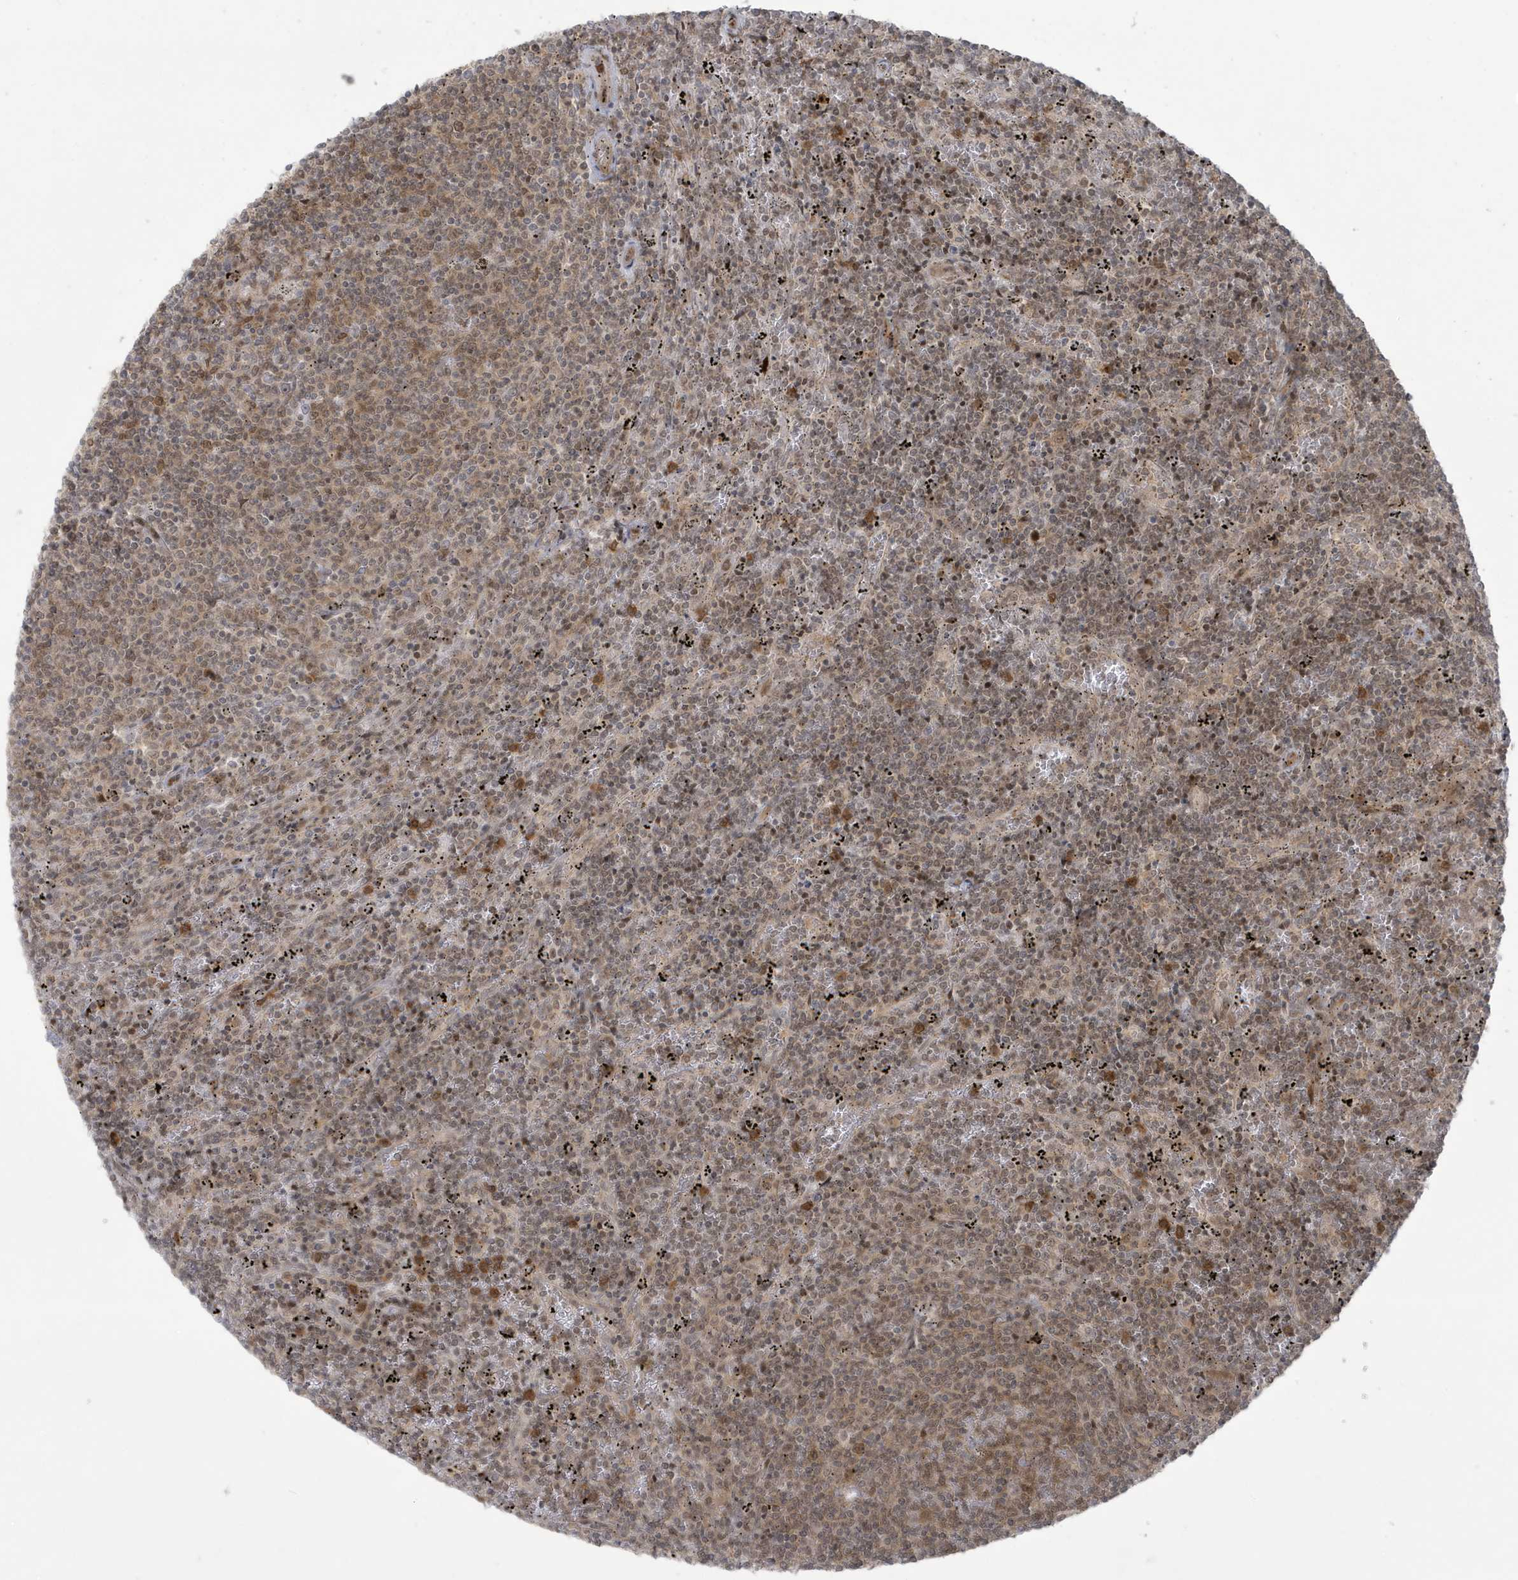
{"staining": {"intensity": "moderate", "quantity": ">75%", "location": "cytoplasmic/membranous,nuclear"}, "tissue": "lymphoma", "cell_type": "Tumor cells", "image_type": "cancer", "snomed": [{"axis": "morphology", "description": "Malignant lymphoma, non-Hodgkin's type, Low grade"}, {"axis": "topography", "description": "Spleen"}], "caption": "The image demonstrates immunohistochemical staining of lymphoma. There is moderate cytoplasmic/membranous and nuclear positivity is present in about >75% of tumor cells. (DAB = brown stain, brightfield microscopy at high magnification).", "gene": "C1orf52", "patient": {"sex": "female", "age": 50}}